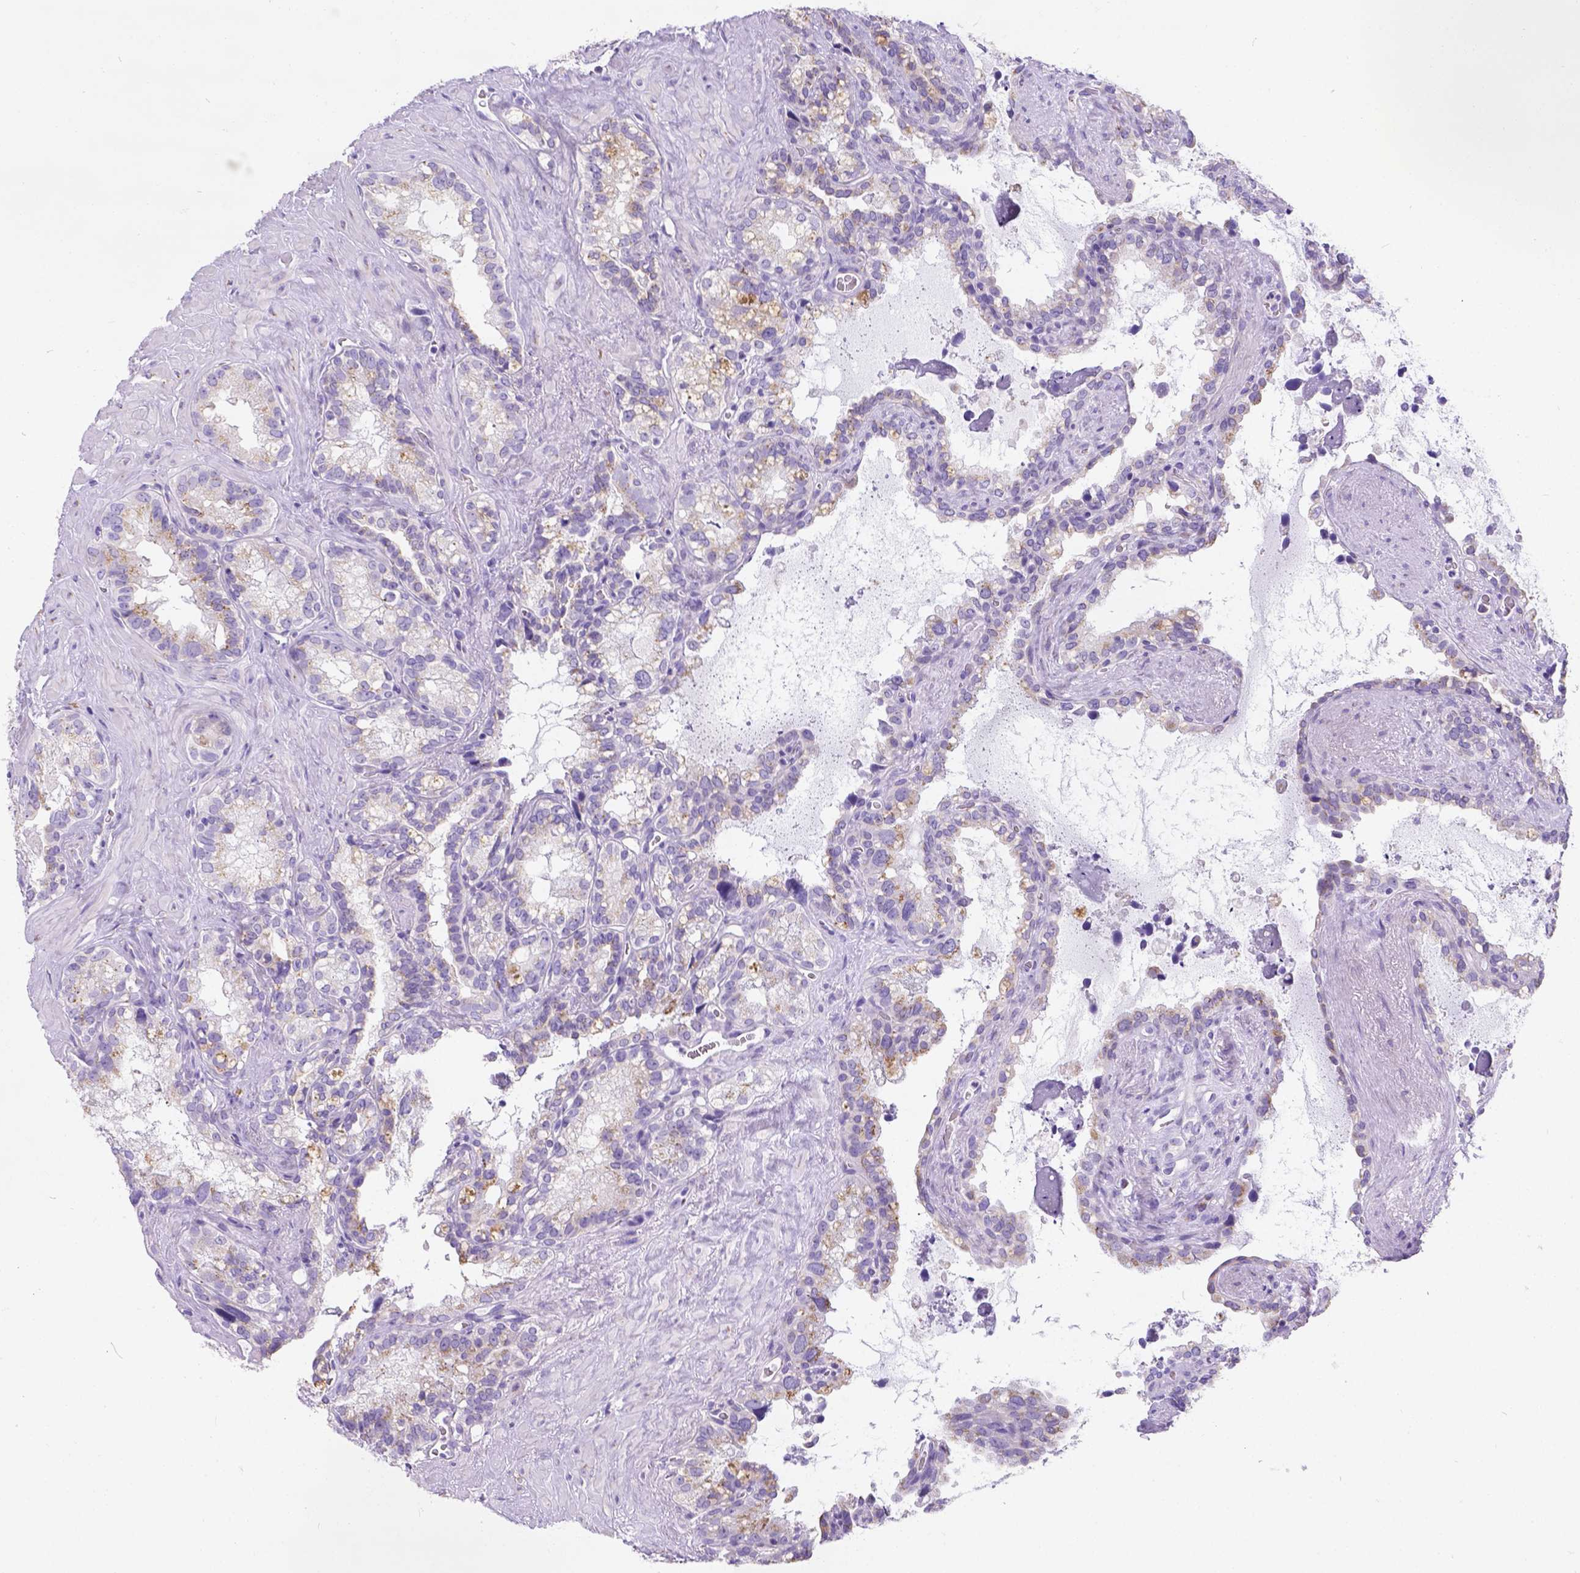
{"staining": {"intensity": "weak", "quantity": "25%-75%", "location": "cytoplasmic/membranous"}, "tissue": "seminal vesicle", "cell_type": "Glandular cells", "image_type": "normal", "snomed": [{"axis": "morphology", "description": "Normal tissue, NOS"}, {"axis": "topography", "description": "Seminal veicle"}], "caption": "Seminal vesicle stained with DAB (3,3'-diaminobenzidine) immunohistochemistry (IHC) shows low levels of weak cytoplasmic/membranous expression in about 25%-75% of glandular cells.", "gene": "PHF7", "patient": {"sex": "male", "age": 71}}